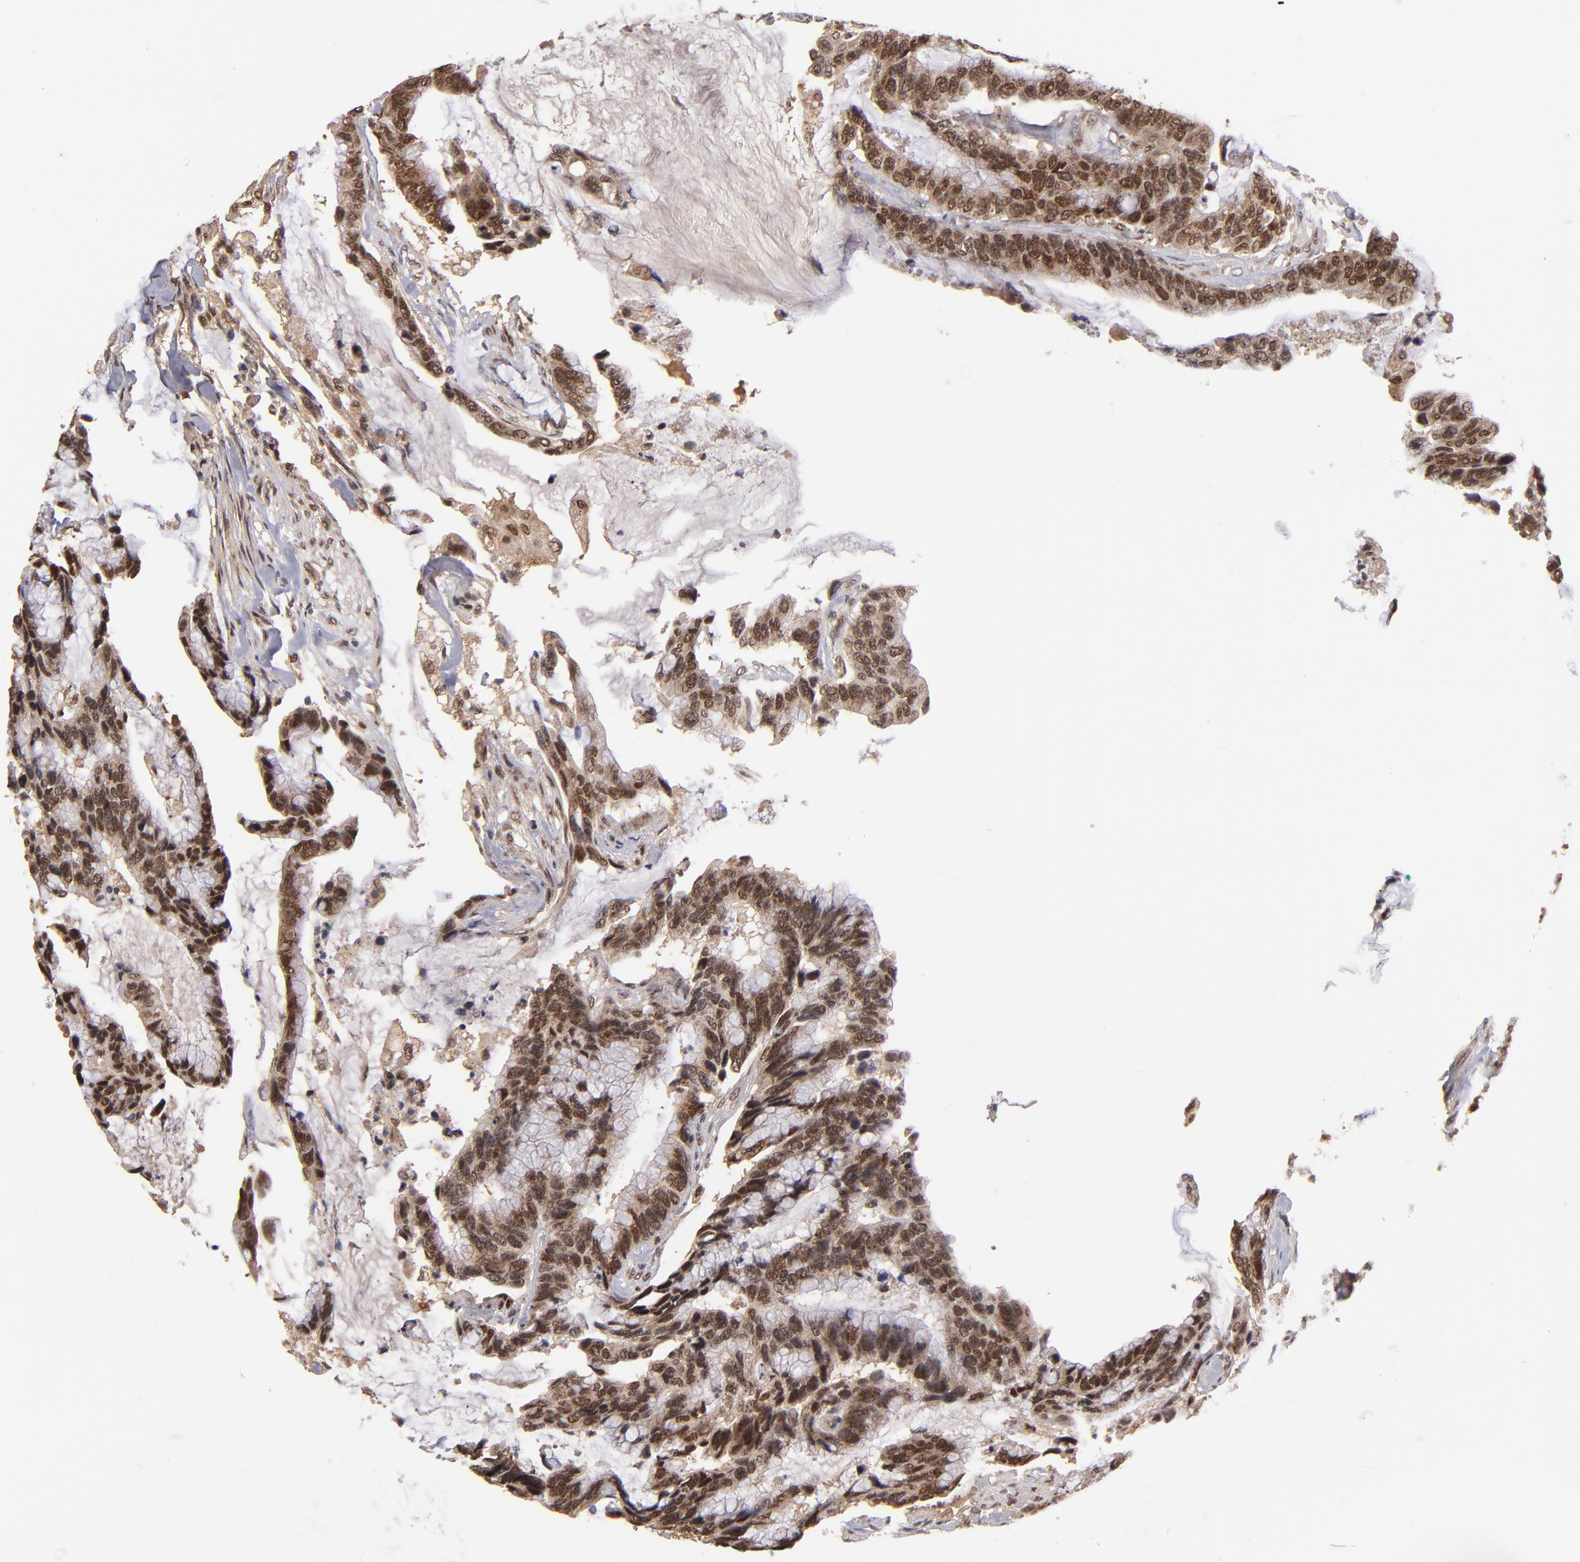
{"staining": {"intensity": "moderate", "quantity": ">75%", "location": "cytoplasmic/membranous,nuclear"}, "tissue": "colorectal cancer", "cell_type": "Tumor cells", "image_type": "cancer", "snomed": [{"axis": "morphology", "description": "Adenocarcinoma, NOS"}, {"axis": "topography", "description": "Rectum"}], "caption": "Human adenocarcinoma (colorectal) stained for a protein (brown) reveals moderate cytoplasmic/membranous and nuclear positive positivity in about >75% of tumor cells.", "gene": "EAPP", "patient": {"sex": "female", "age": 59}}